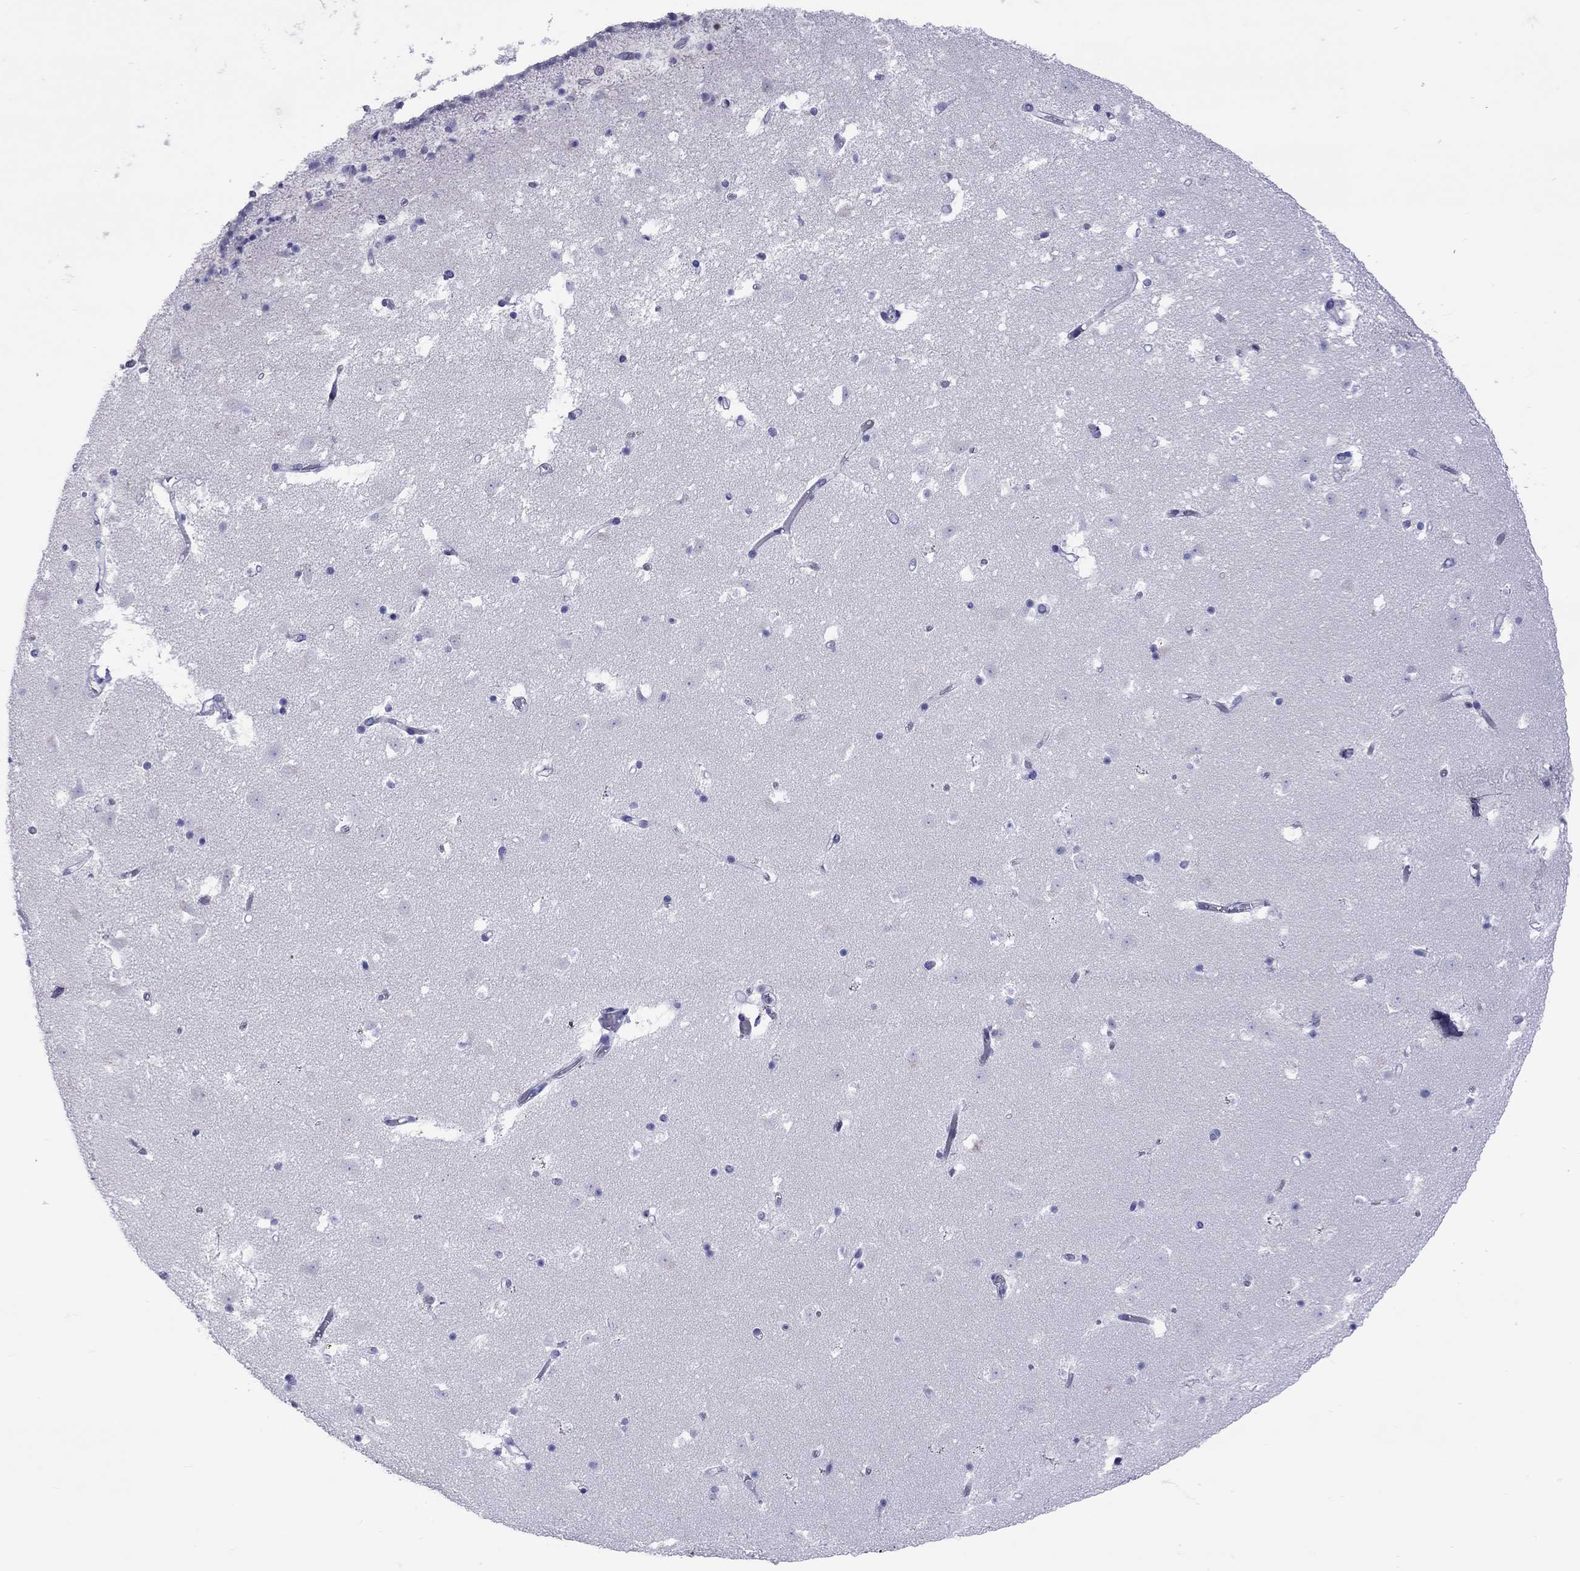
{"staining": {"intensity": "negative", "quantity": "none", "location": "none"}, "tissue": "caudate", "cell_type": "Glial cells", "image_type": "normal", "snomed": [{"axis": "morphology", "description": "Normal tissue, NOS"}, {"axis": "topography", "description": "Lateral ventricle wall"}], "caption": "Immunohistochemical staining of unremarkable caudate shows no significant positivity in glial cells.", "gene": "SERPINA3", "patient": {"sex": "female", "age": 42}}